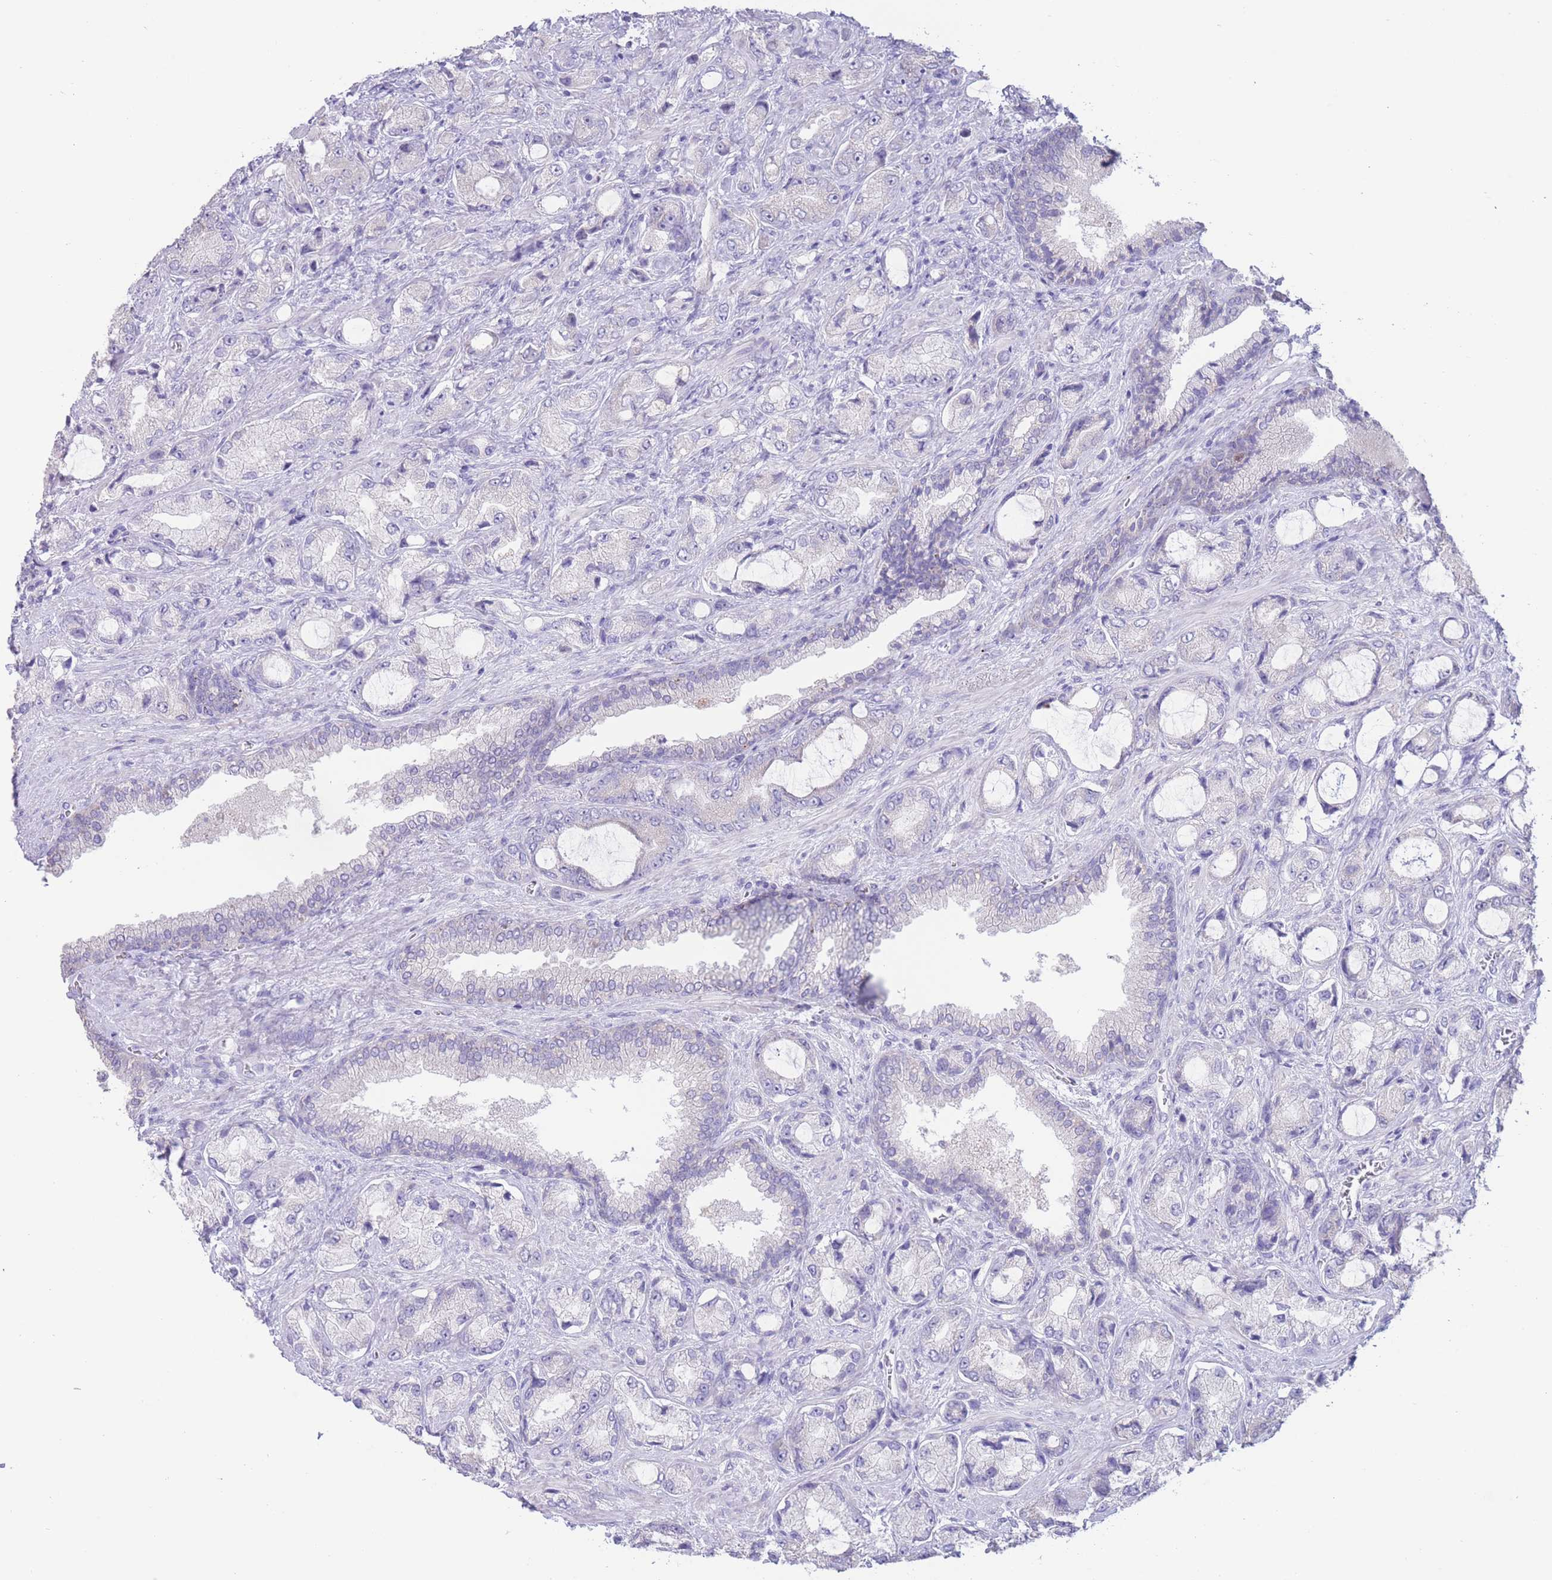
{"staining": {"intensity": "negative", "quantity": "none", "location": "none"}, "tissue": "prostate cancer", "cell_type": "Tumor cells", "image_type": "cancer", "snomed": [{"axis": "morphology", "description": "Adenocarcinoma, High grade"}, {"axis": "topography", "description": "Prostate"}], "caption": "Tumor cells show no significant positivity in prostate cancer (adenocarcinoma (high-grade)).", "gene": "FAH", "patient": {"sex": "male", "age": 68}}